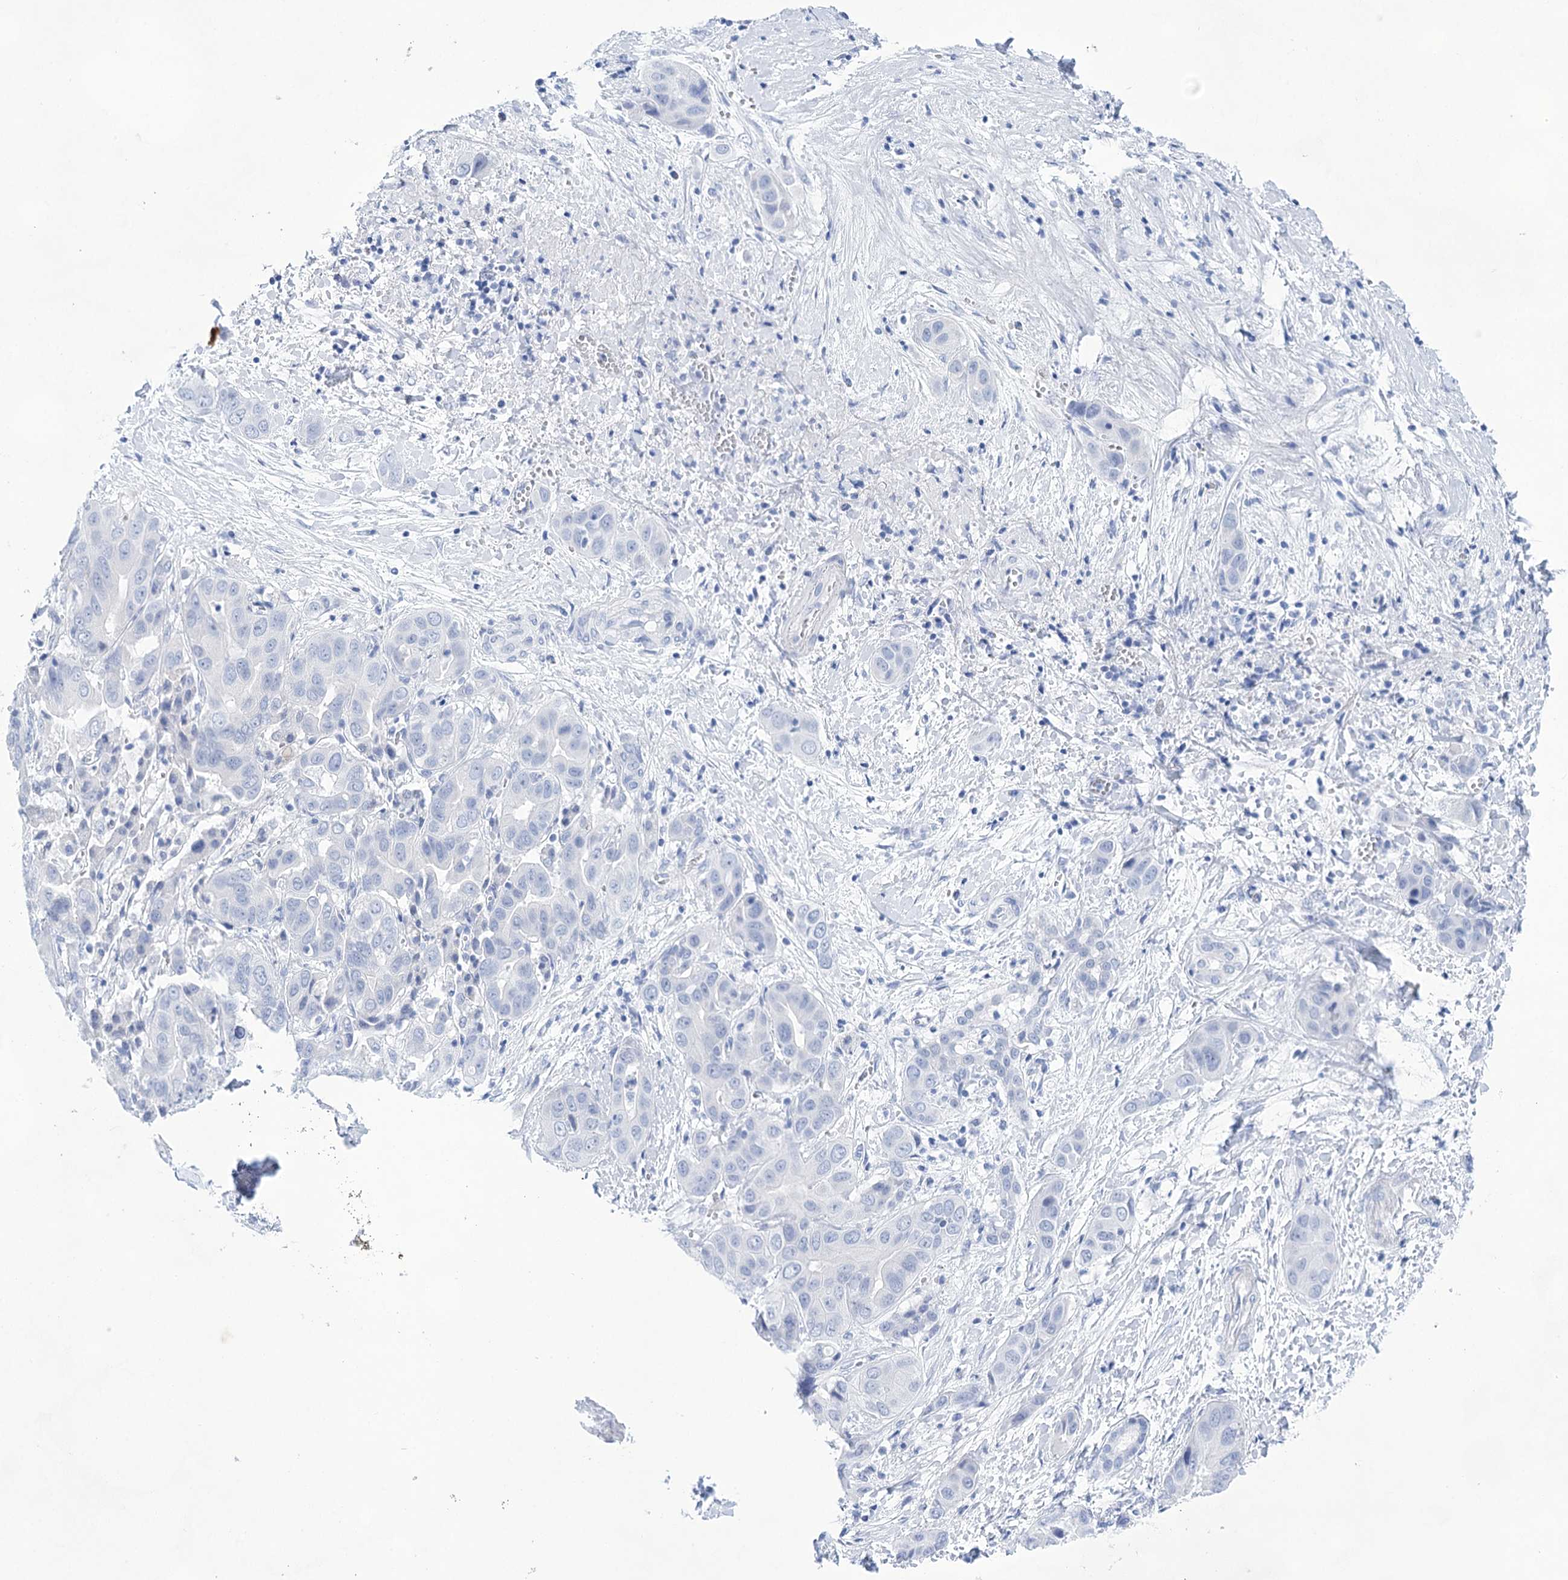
{"staining": {"intensity": "negative", "quantity": "none", "location": "none"}, "tissue": "liver cancer", "cell_type": "Tumor cells", "image_type": "cancer", "snomed": [{"axis": "morphology", "description": "Cholangiocarcinoma"}, {"axis": "topography", "description": "Liver"}], "caption": "This is an immunohistochemistry micrograph of human liver cancer (cholangiocarcinoma). There is no expression in tumor cells.", "gene": "LALBA", "patient": {"sex": "female", "age": 52}}